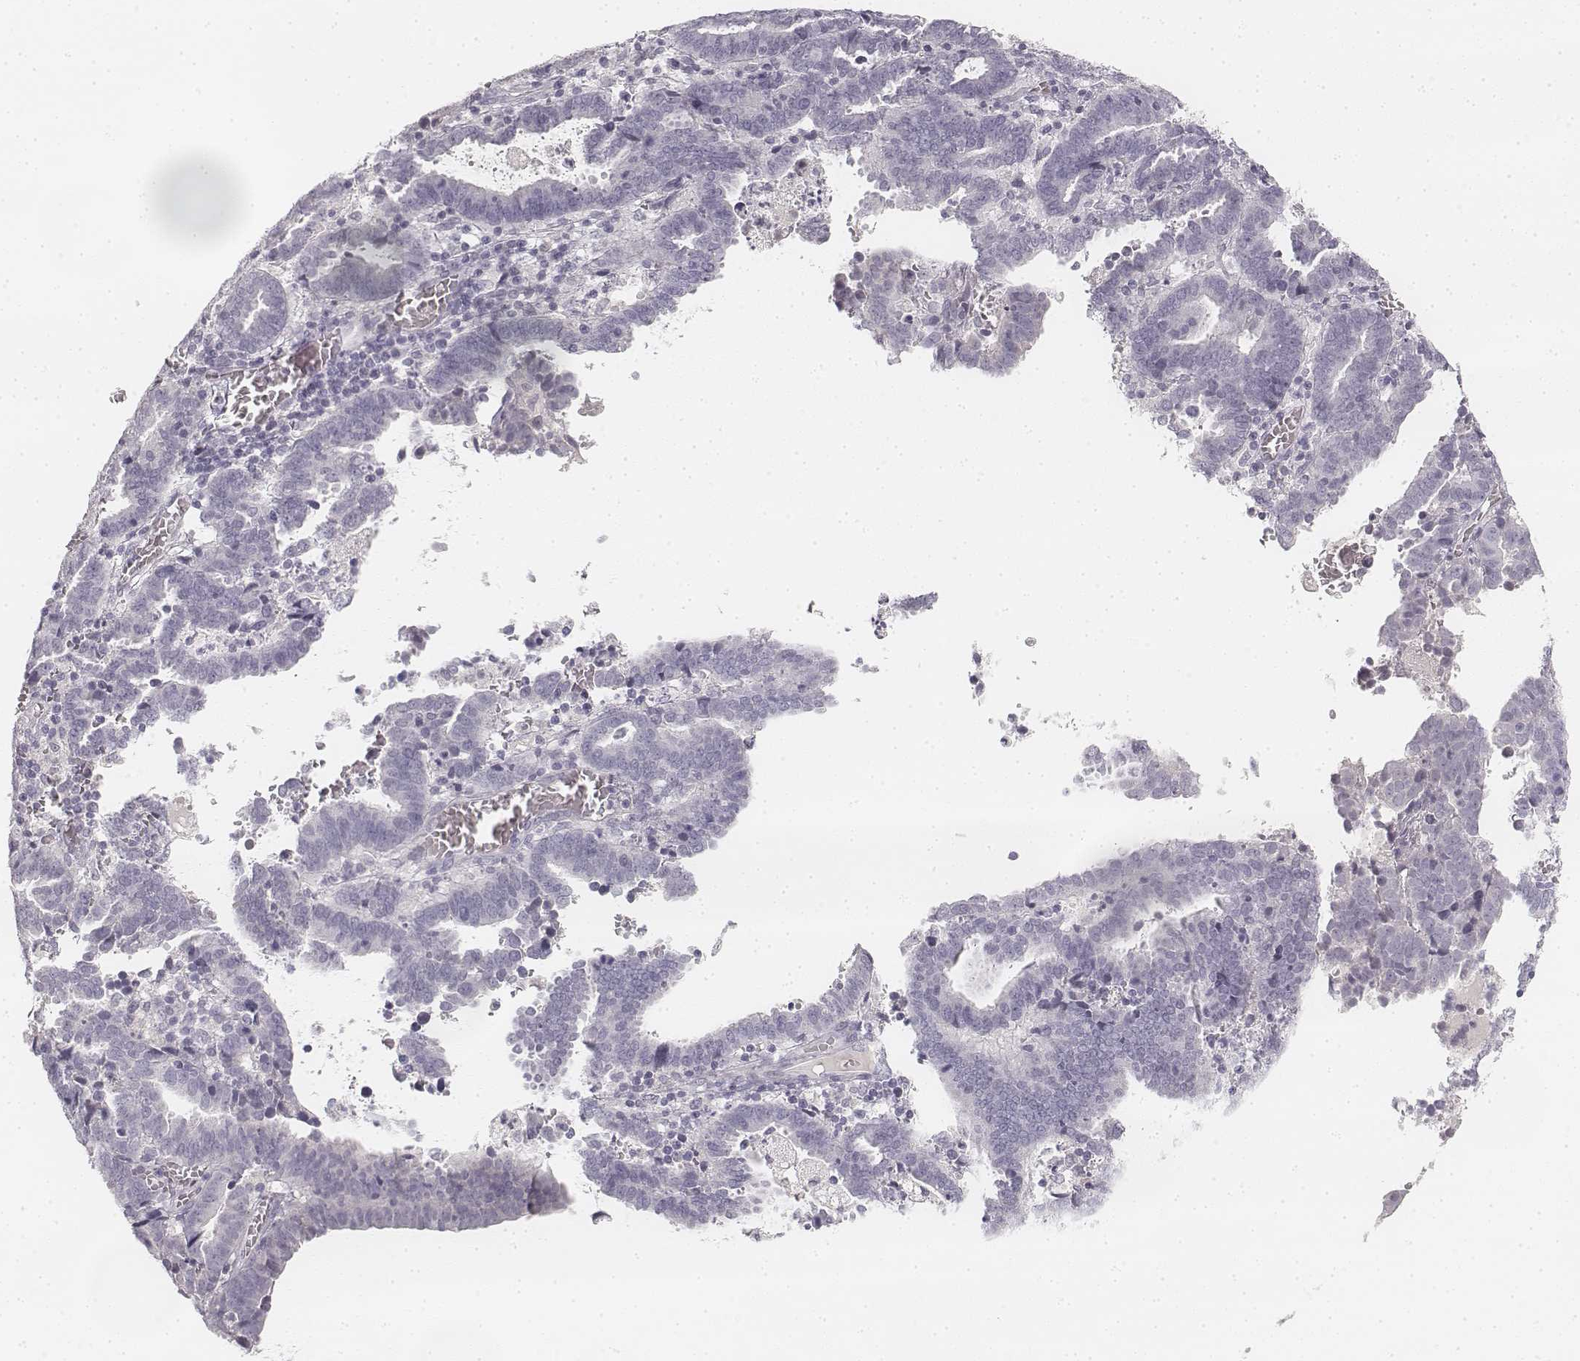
{"staining": {"intensity": "negative", "quantity": "none", "location": "none"}, "tissue": "endometrial cancer", "cell_type": "Tumor cells", "image_type": "cancer", "snomed": [{"axis": "morphology", "description": "Adenocarcinoma, NOS"}, {"axis": "topography", "description": "Uterus"}], "caption": "Tumor cells are negative for protein expression in human endometrial cancer (adenocarcinoma).", "gene": "DSG4", "patient": {"sex": "female", "age": 83}}